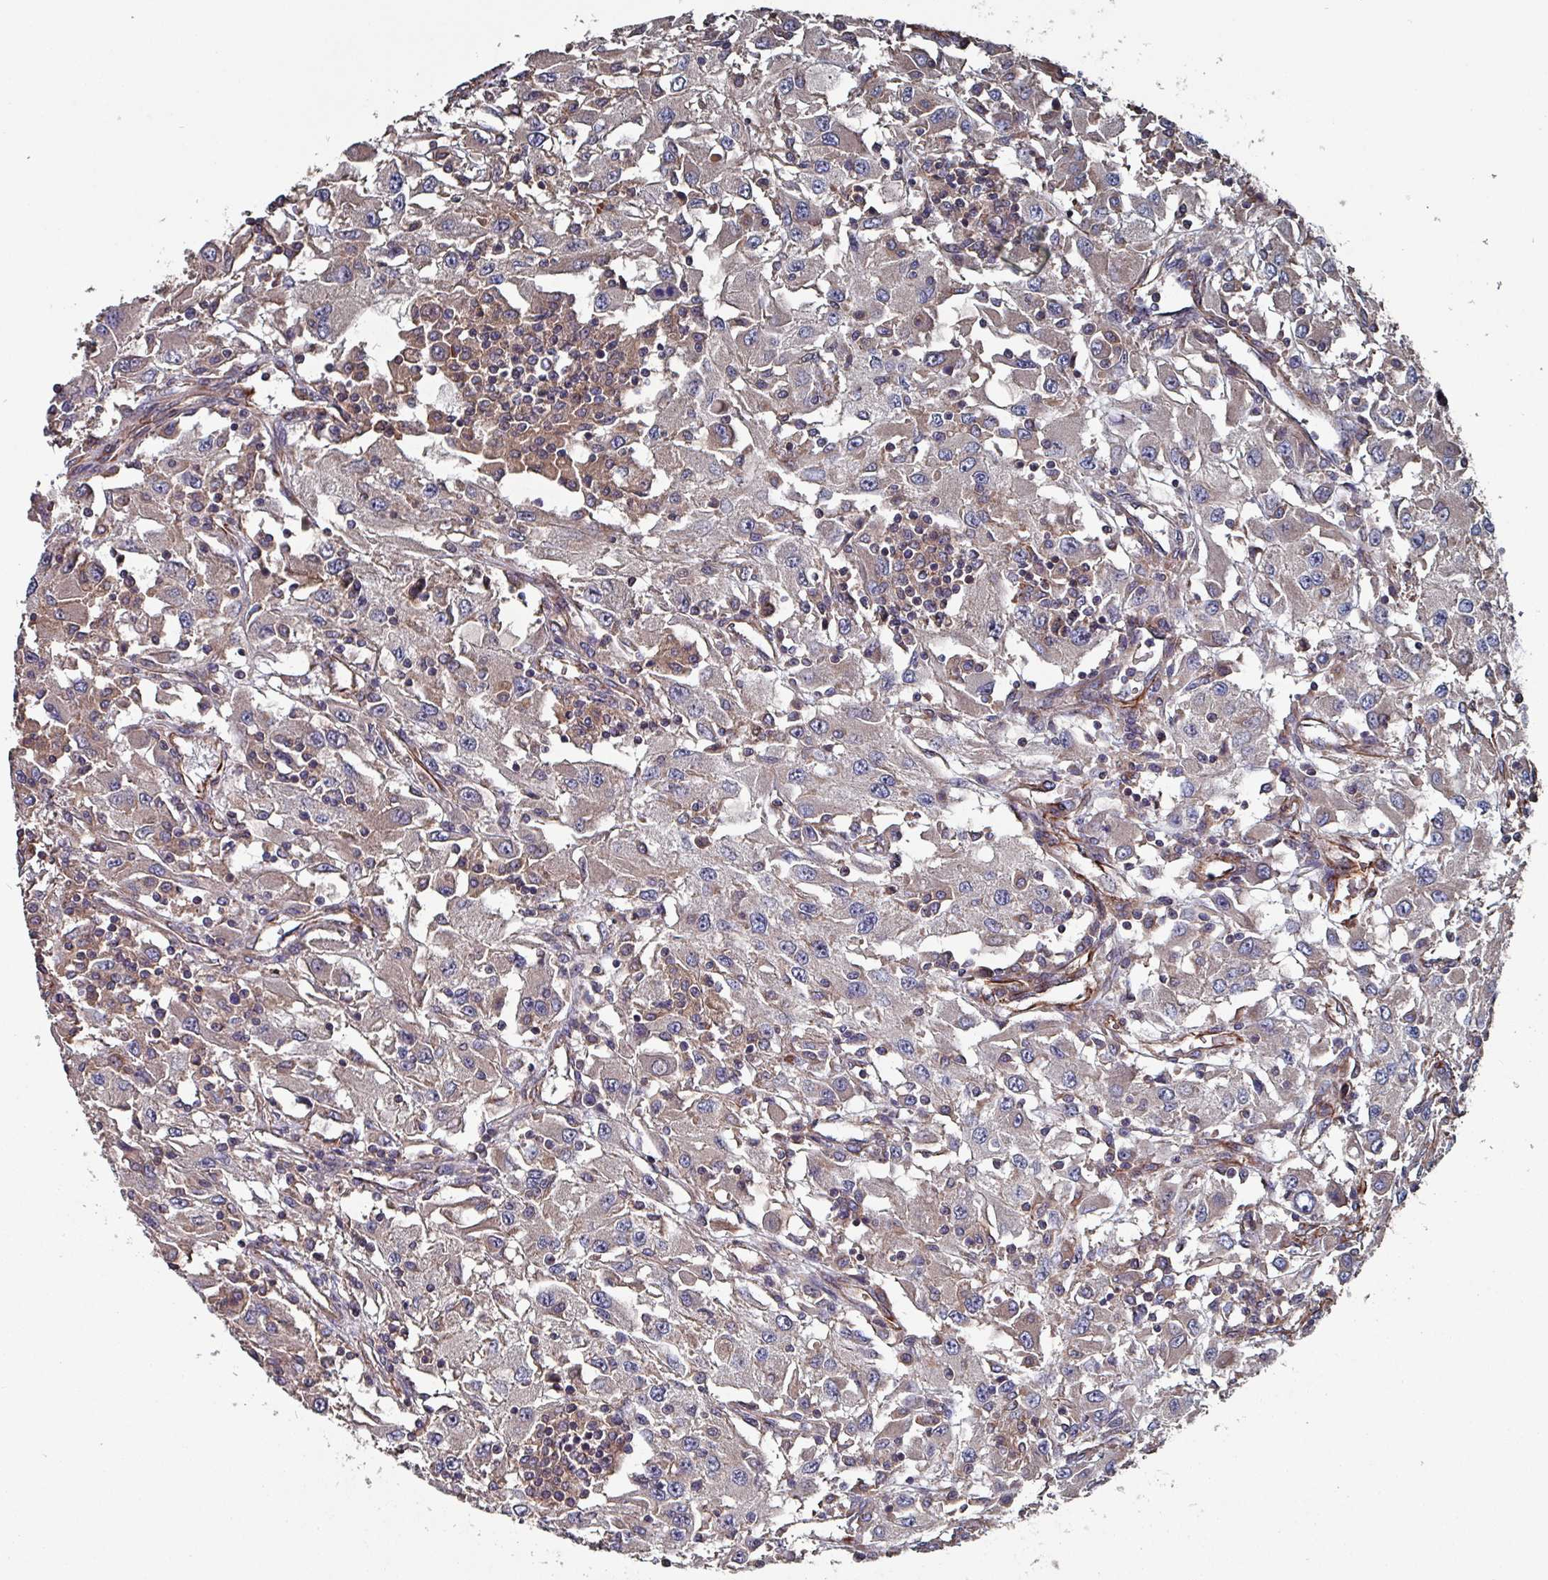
{"staining": {"intensity": "negative", "quantity": "none", "location": "none"}, "tissue": "renal cancer", "cell_type": "Tumor cells", "image_type": "cancer", "snomed": [{"axis": "morphology", "description": "Adenocarcinoma, NOS"}, {"axis": "topography", "description": "Kidney"}], "caption": "A high-resolution histopathology image shows immunohistochemistry (IHC) staining of renal cancer (adenocarcinoma), which reveals no significant positivity in tumor cells.", "gene": "ANO10", "patient": {"sex": "female", "age": 67}}